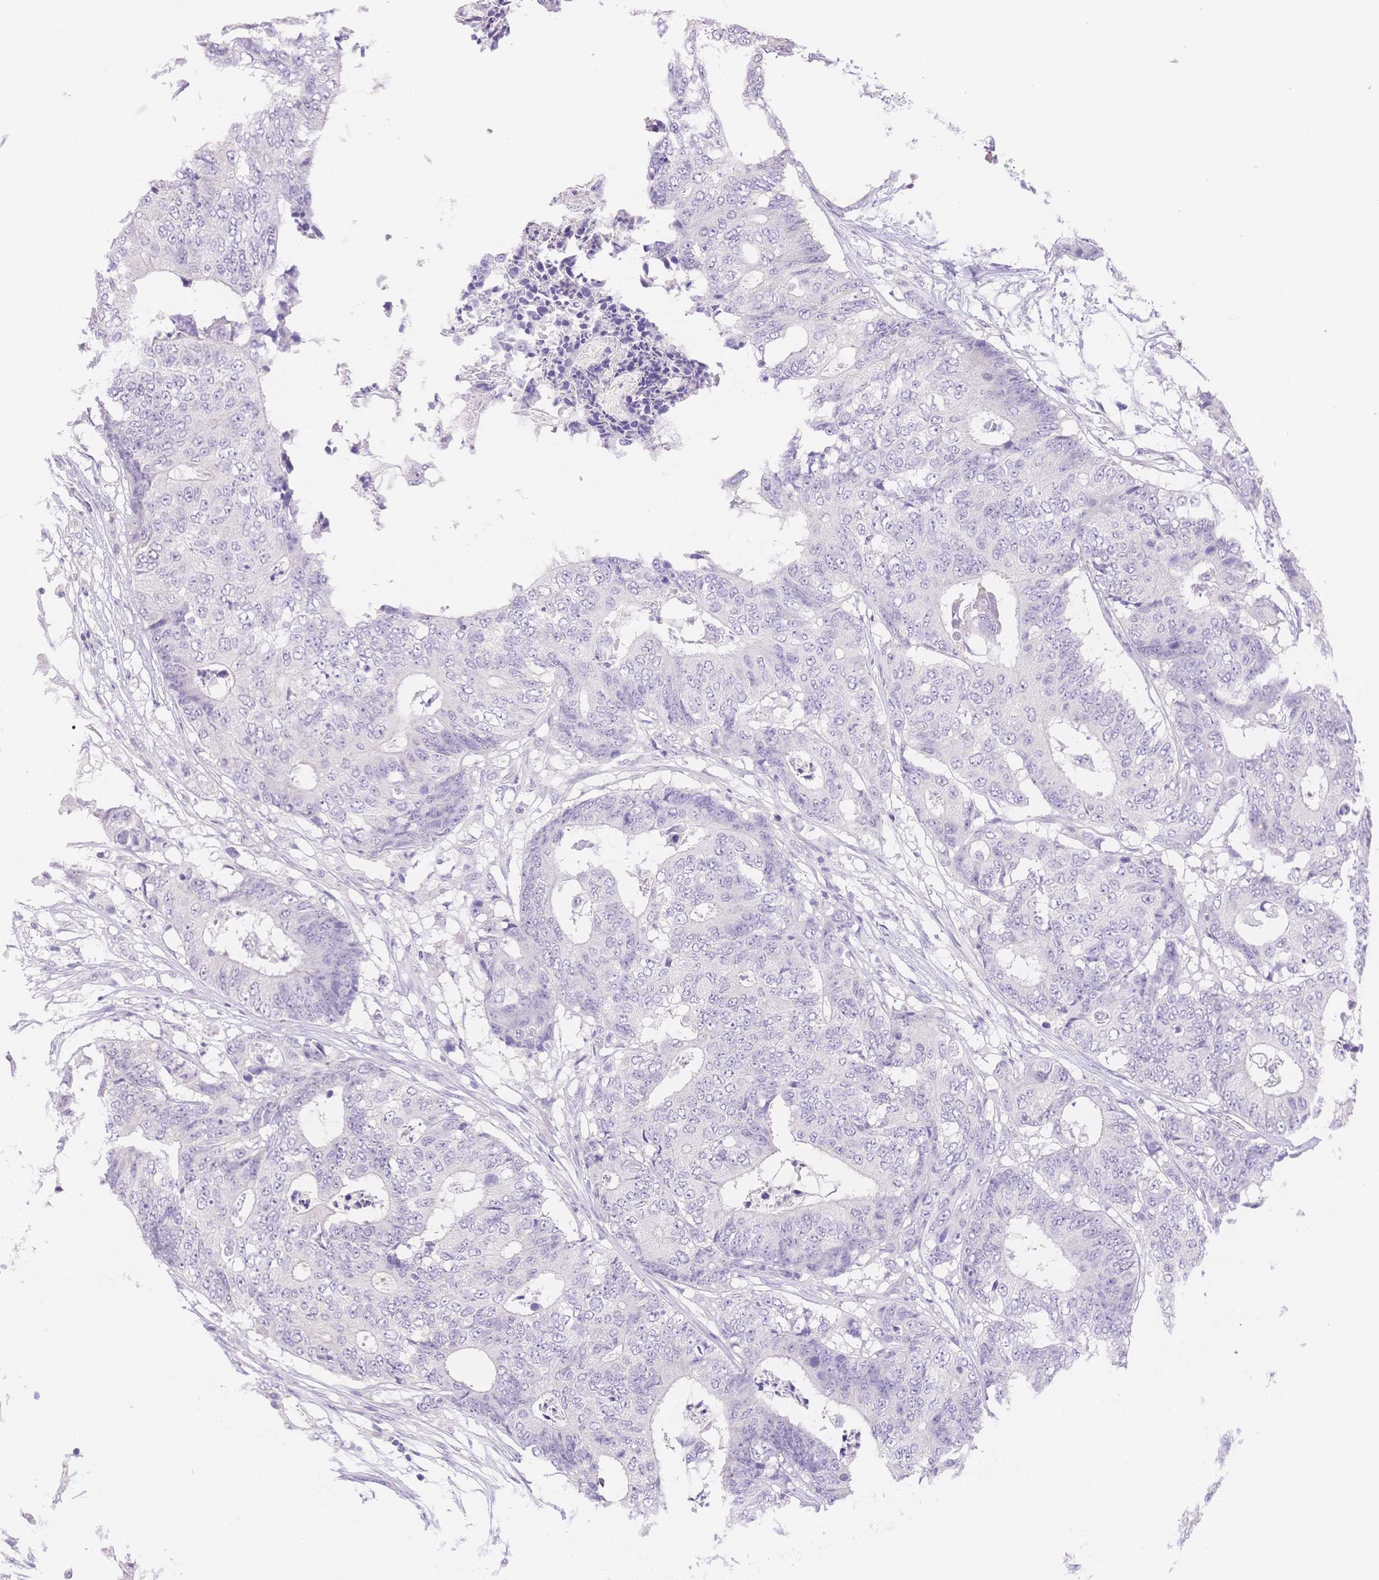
{"staining": {"intensity": "negative", "quantity": "none", "location": "none"}, "tissue": "colorectal cancer", "cell_type": "Tumor cells", "image_type": "cancer", "snomed": [{"axis": "morphology", "description": "Adenocarcinoma, NOS"}, {"axis": "topography", "description": "Colon"}], "caption": "Immunohistochemistry of human adenocarcinoma (colorectal) reveals no positivity in tumor cells.", "gene": "MYOM1", "patient": {"sex": "female", "age": 48}}